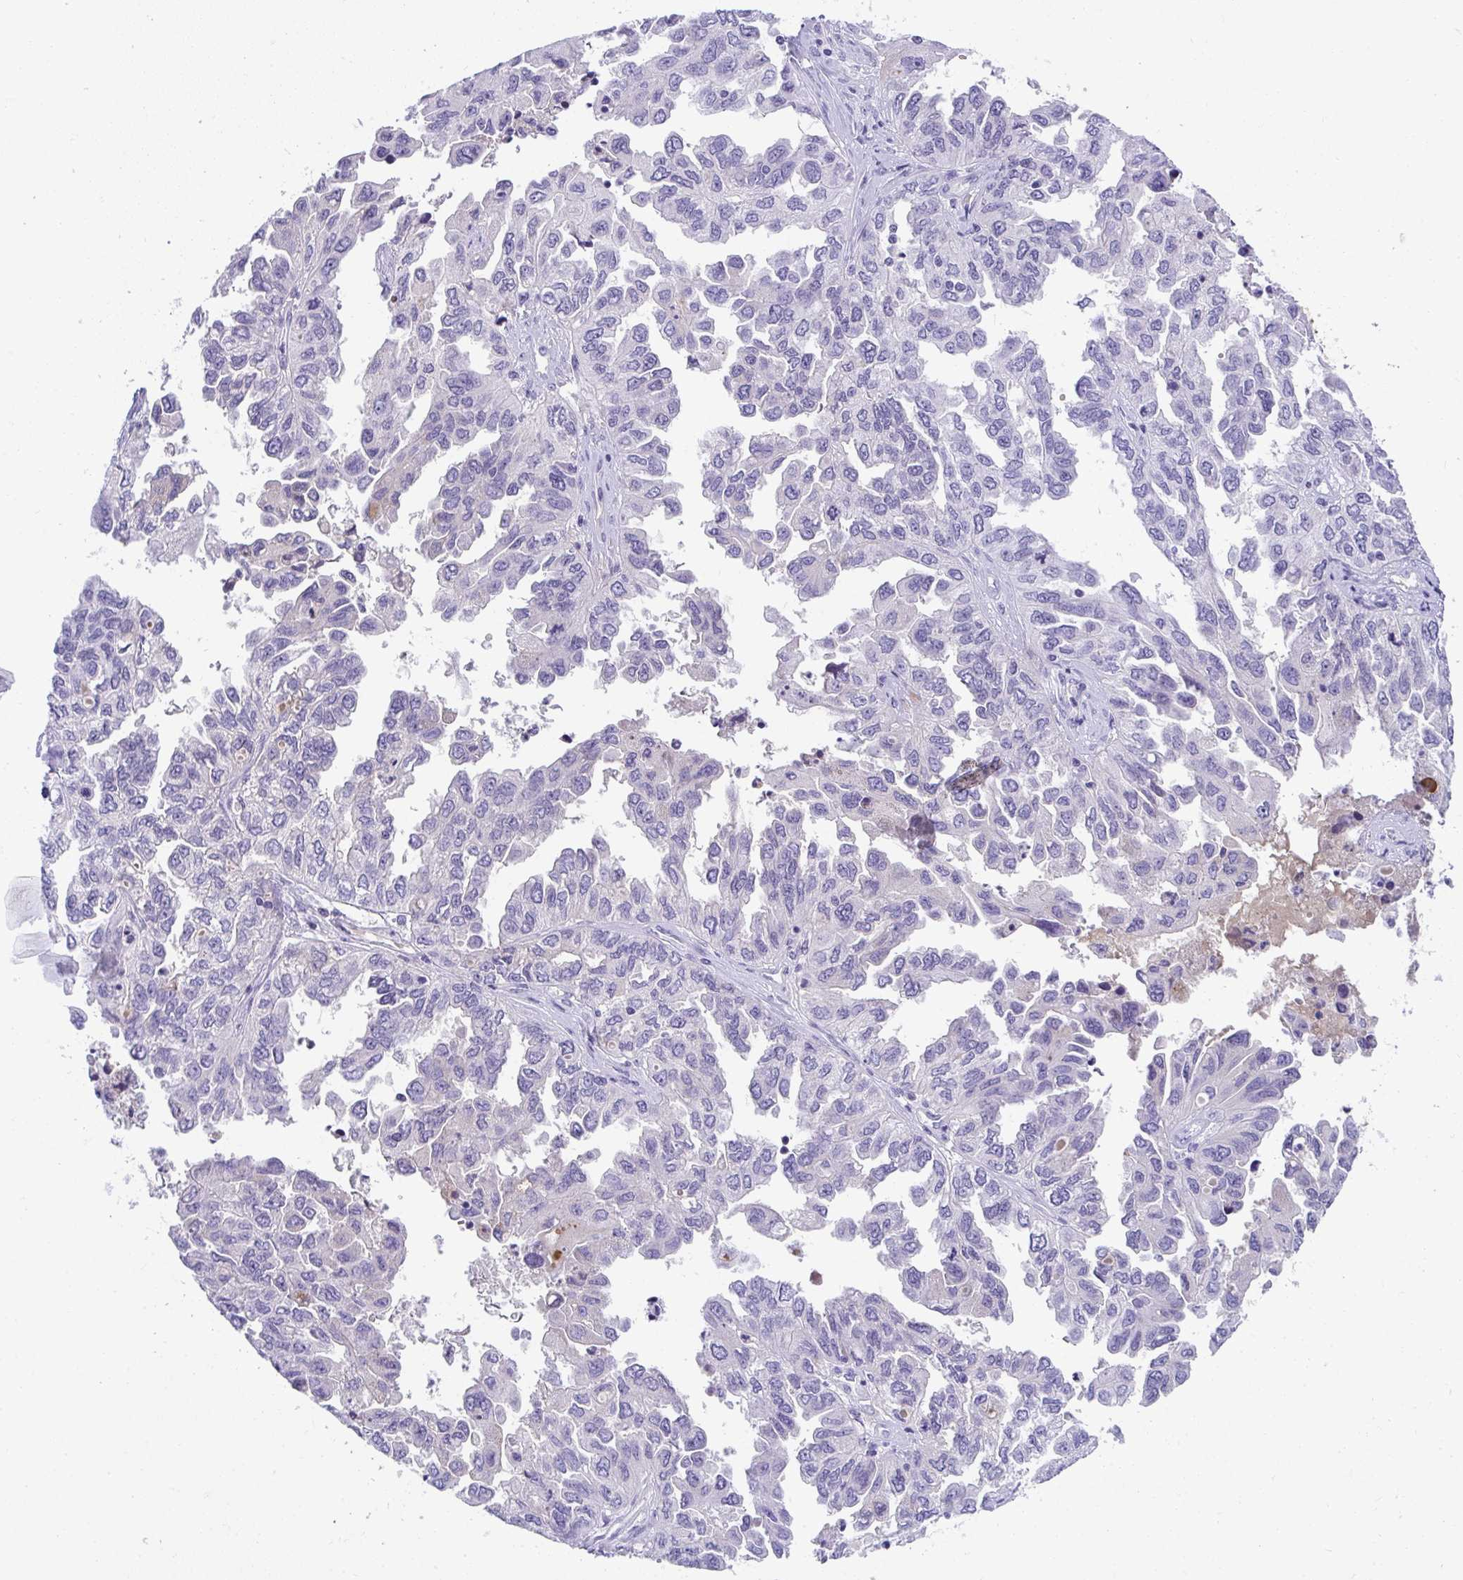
{"staining": {"intensity": "negative", "quantity": "none", "location": "none"}, "tissue": "ovarian cancer", "cell_type": "Tumor cells", "image_type": "cancer", "snomed": [{"axis": "morphology", "description": "Cystadenocarcinoma, serous, NOS"}, {"axis": "topography", "description": "Ovary"}], "caption": "Protein analysis of ovarian cancer demonstrates no significant positivity in tumor cells.", "gene": "ZSWIM3", "patient": {"sex": "female", "age": 53}}